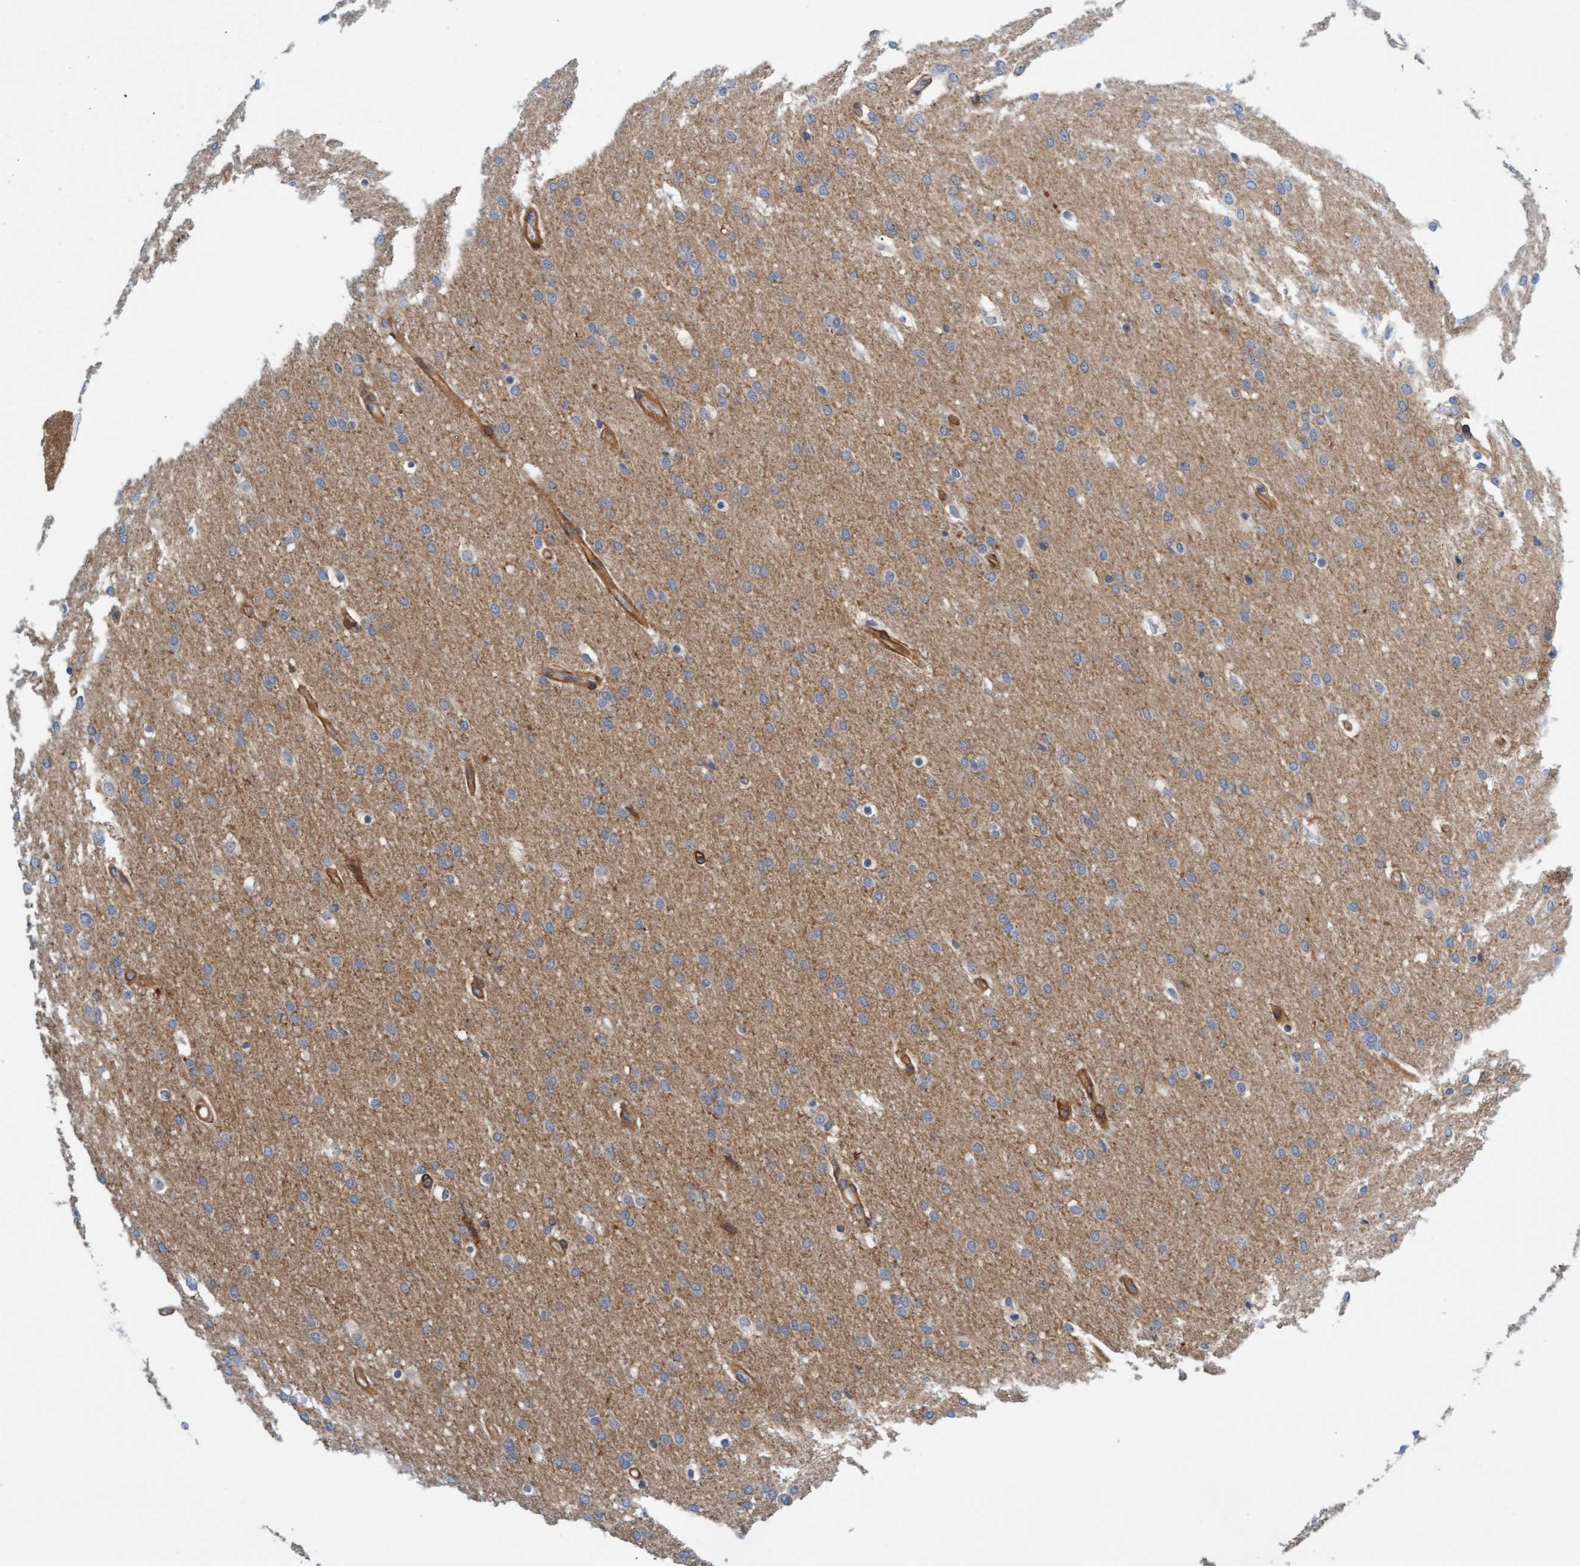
{"staining": {"intensity": "weak", "quantity": "25%-75%", "location": "cytoplasmic/membranous"}, "tissue": "glioma", "cell_type": "Tumor cells", "image_type": "cancer", "snomed": [{"axis": "morphology", "description": "Glioma, malignant, Low grade"}, {"axis": "topography", "description": "Brain"}], "caption": "Low-grade glioma (malignant) stained for a protein (brown) displays weak cytoplasmic/membranous positive expression in about 25%-75% of tumor cells.", "gene": "TSTD2", "patient": {"sex": "female", "age": 37}}